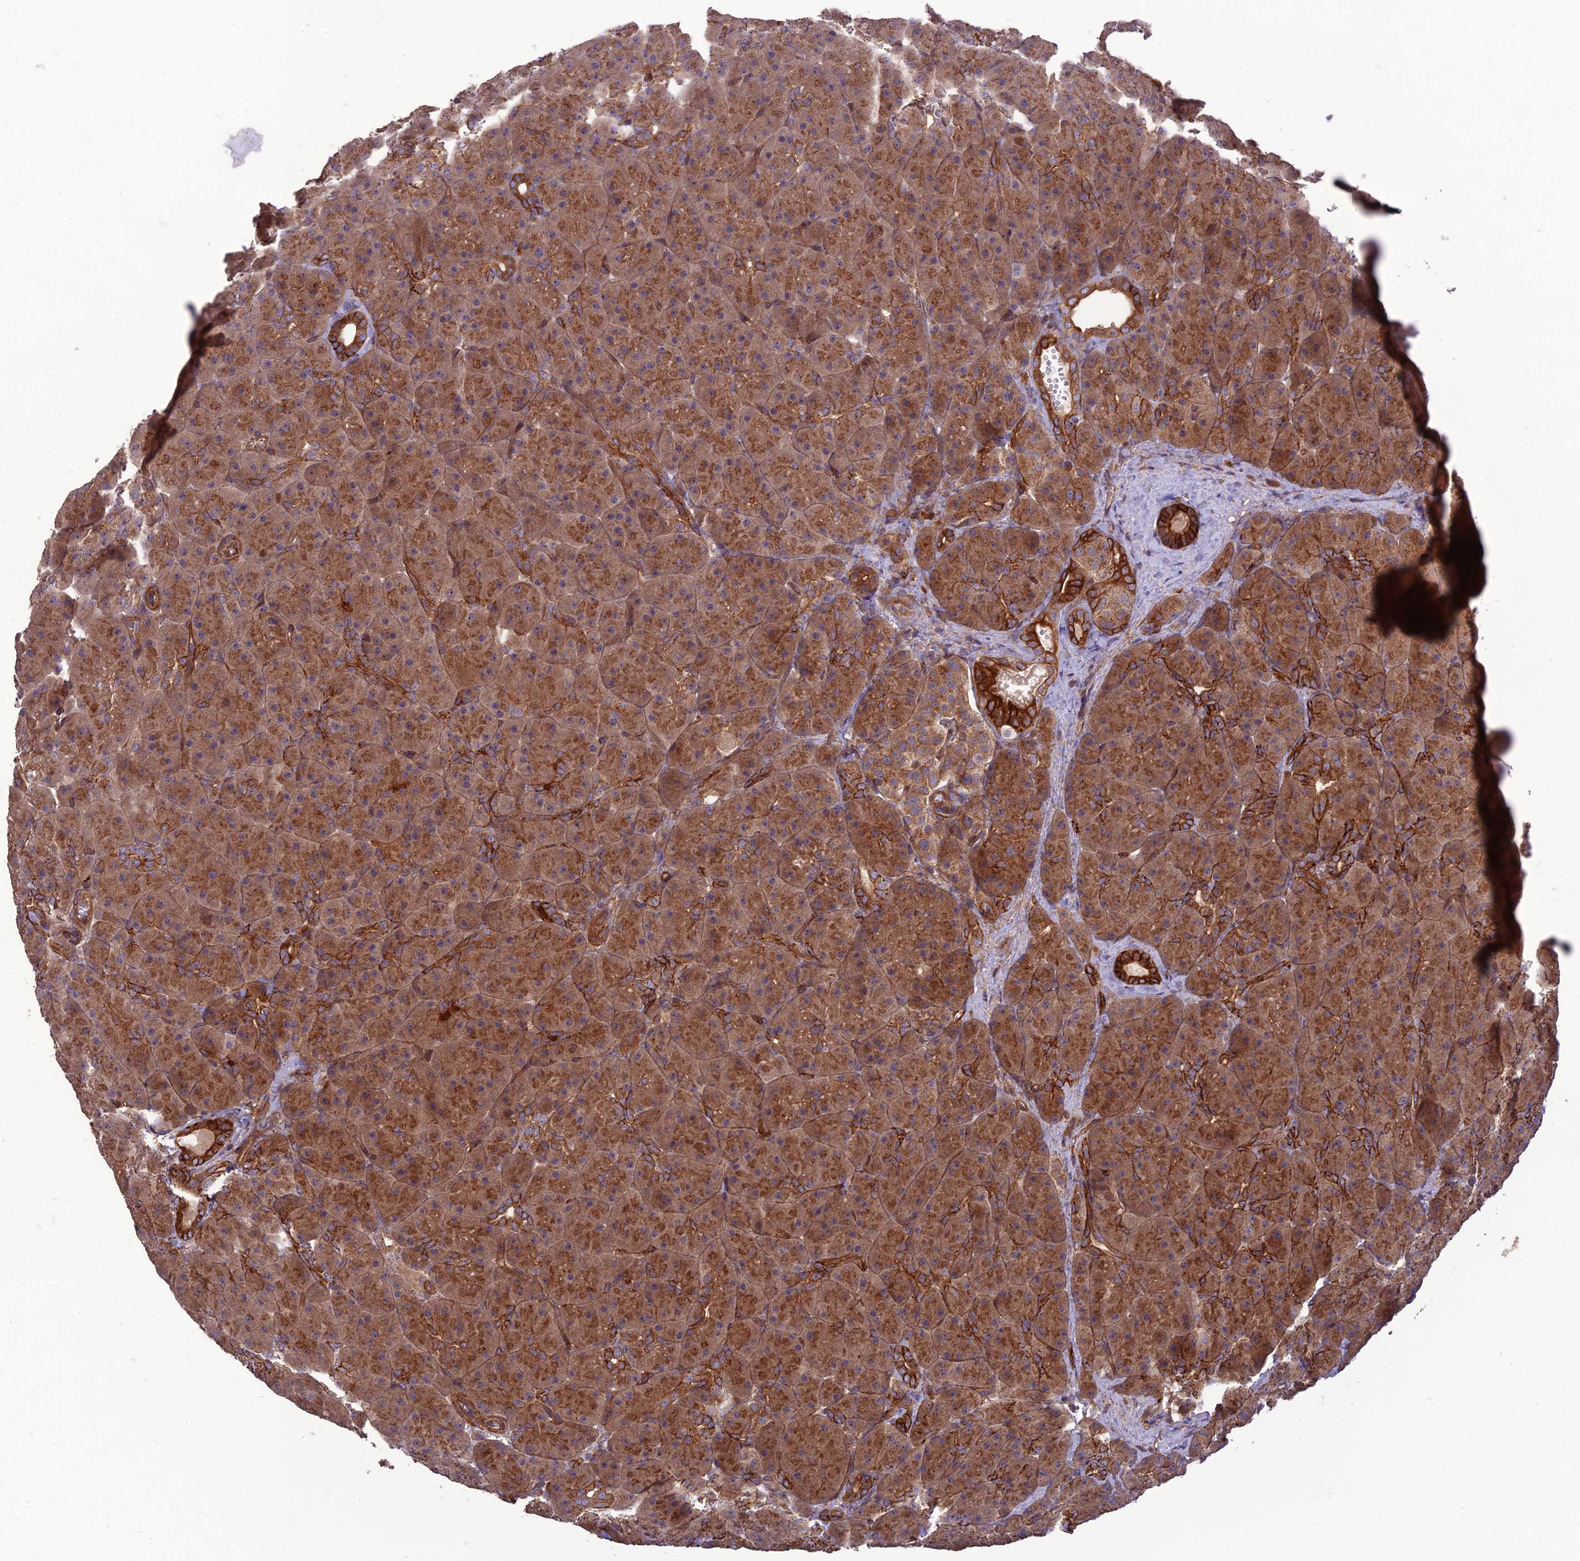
{"staining": {"intensity": "strong", "quantity": ">75%", "location": "cytoplasmic/membranous"}, "tissue": "pancreas", "cell_type": "Exocrine glandular cells", "image_type": "normal", "snomed": [{"axis": "morphology", "description": "Normal tissue, NOS"}, {"axis": "topography", "description": "Pancreas"}], "caption": "Exocrine glandular cells demonstrate high levels of strong cytoplasmic/membranous positivity in approximately >75% of cells in unremarkable pancreas.", "gene": "TMEM131L", "patient": {"sex": "male", "age": 66}}